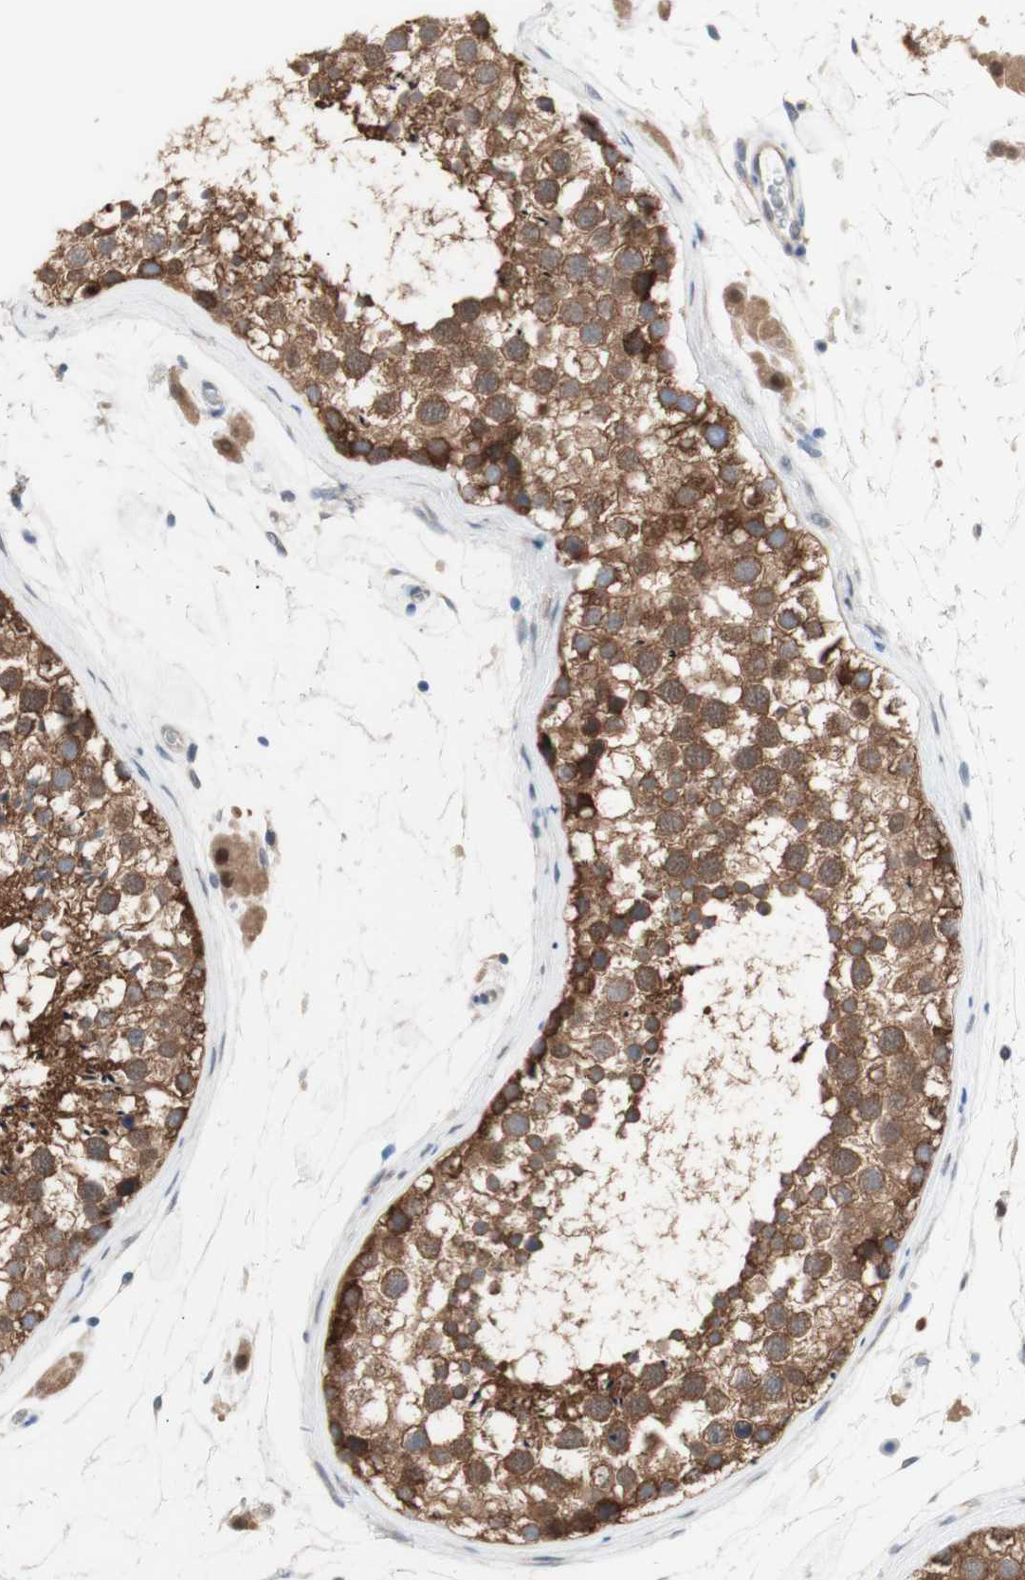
{"staining": {"intensity": "moderate", "quantity": ">75%", "location": "cytoplasmic/membranous"}, "tissue": "testis", "cell_type": "Cells in seminiferous ducts", "image_type": "normal", "snomed": [{"axis": "morphology", "description": "Normal tissue, NOS"}, {"axis": "topography", "description": "Testis"}], "caption": "Moderate cytoplasmic/membranous positivity for a protein is appreciated in about >75% of cells in seminiferous ducts of unremarkable testis using immunohistochemistry.", "gene": "PRMT5", "patient": {"sex": "male", "age": 46}}